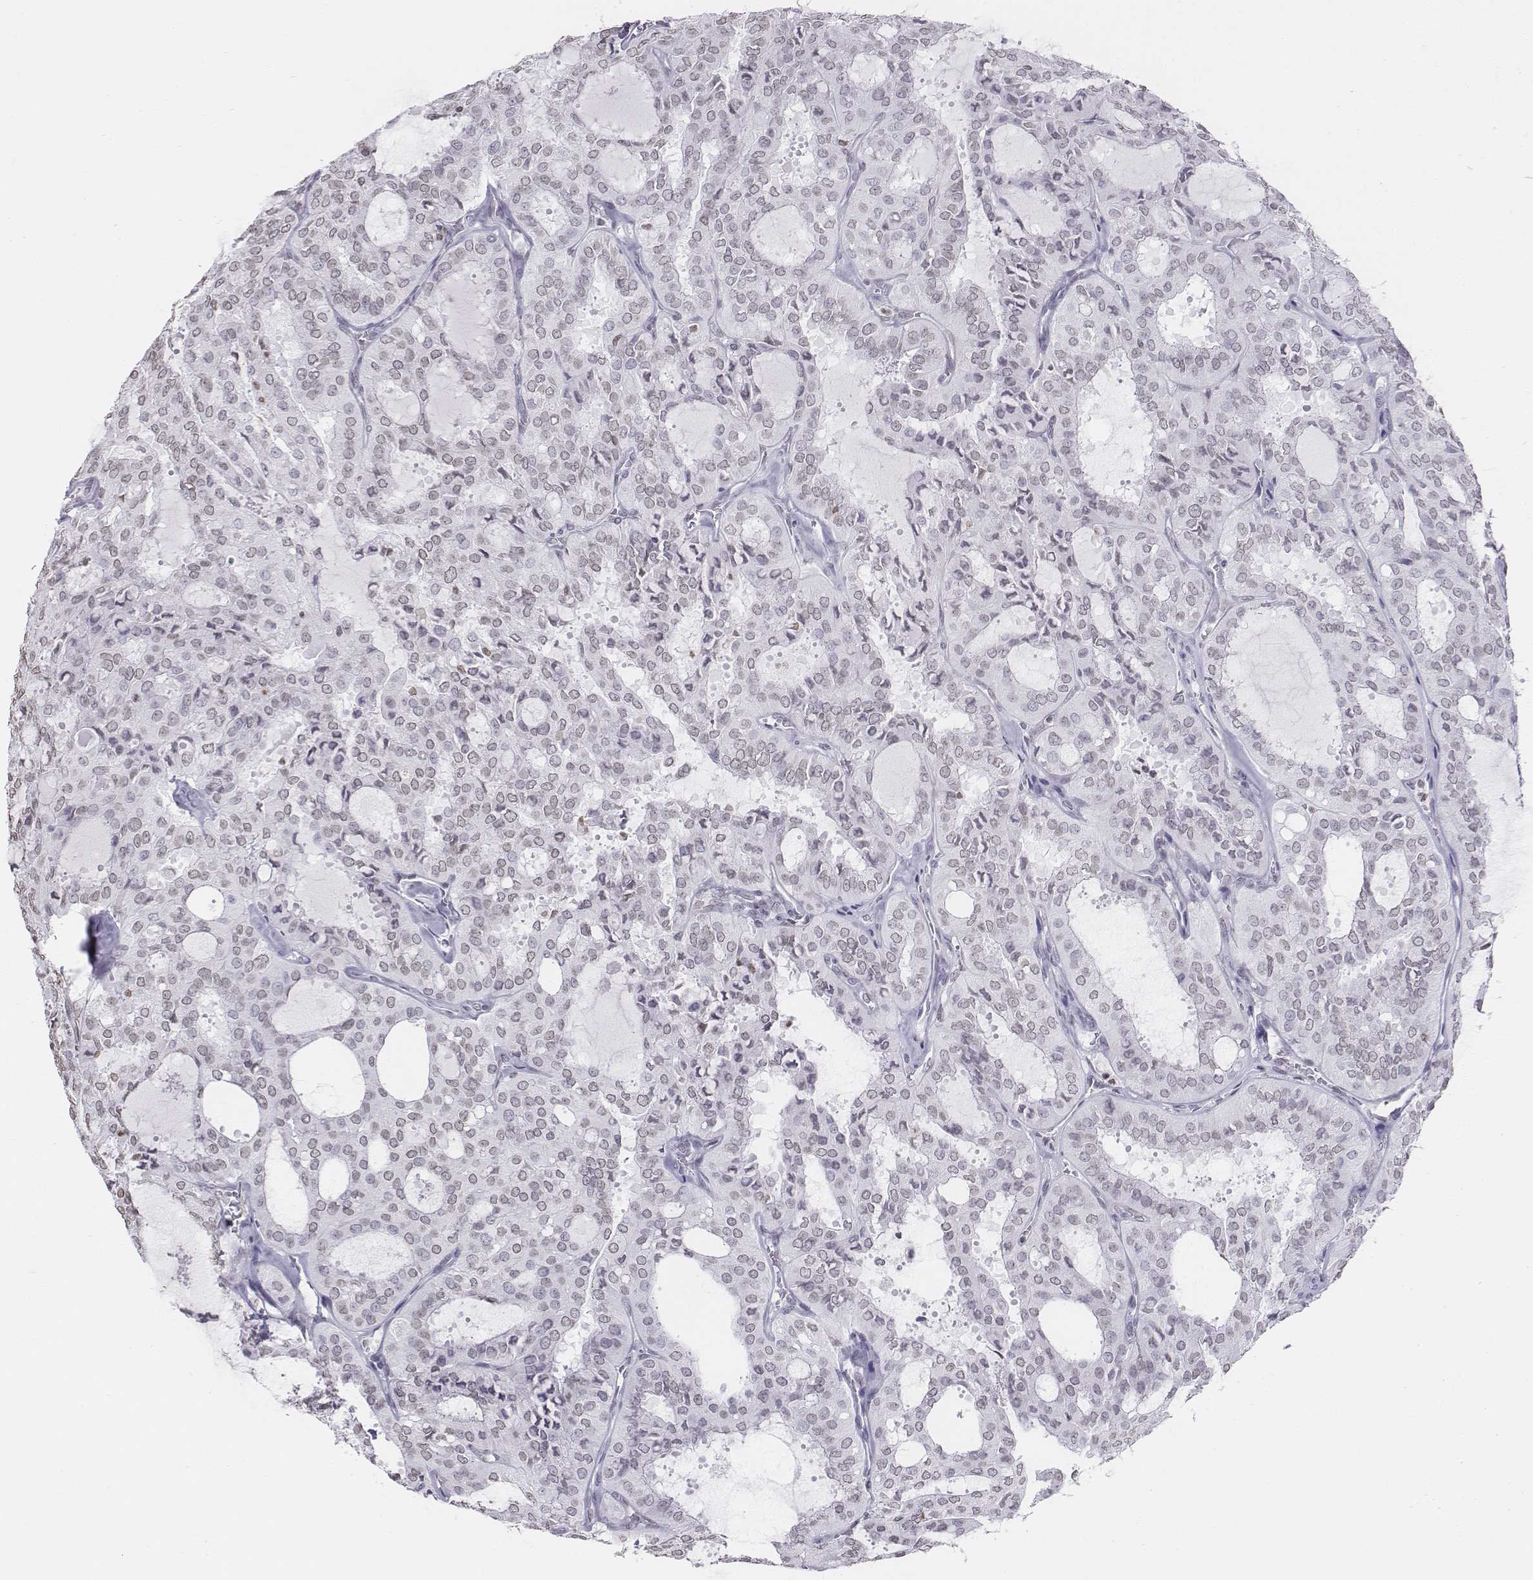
{"staining": {"intensity": "negative", "quantity": "none", "location": "none"}, "tissue": "thyroid cancer", "cell_type": "Tumor cells", "image_type": "cancer", "snomed": [{"axis": "morphology", "description": "Follicular adenoma carcinoma, NOS"}, {"axis": "topography", "description": "Thyroid gland"}], "caption": "DAB (3,3'-diaminobenzidine) immunohistochemical staining of human thyroid follicular adenoma carcinoma exhibits no significant staining in tumor cells. (Brightfield microscopy of DAB IHC at high magnification).", "gene": "BARHL1", "patient": {"sex": "male", "age": 75}}